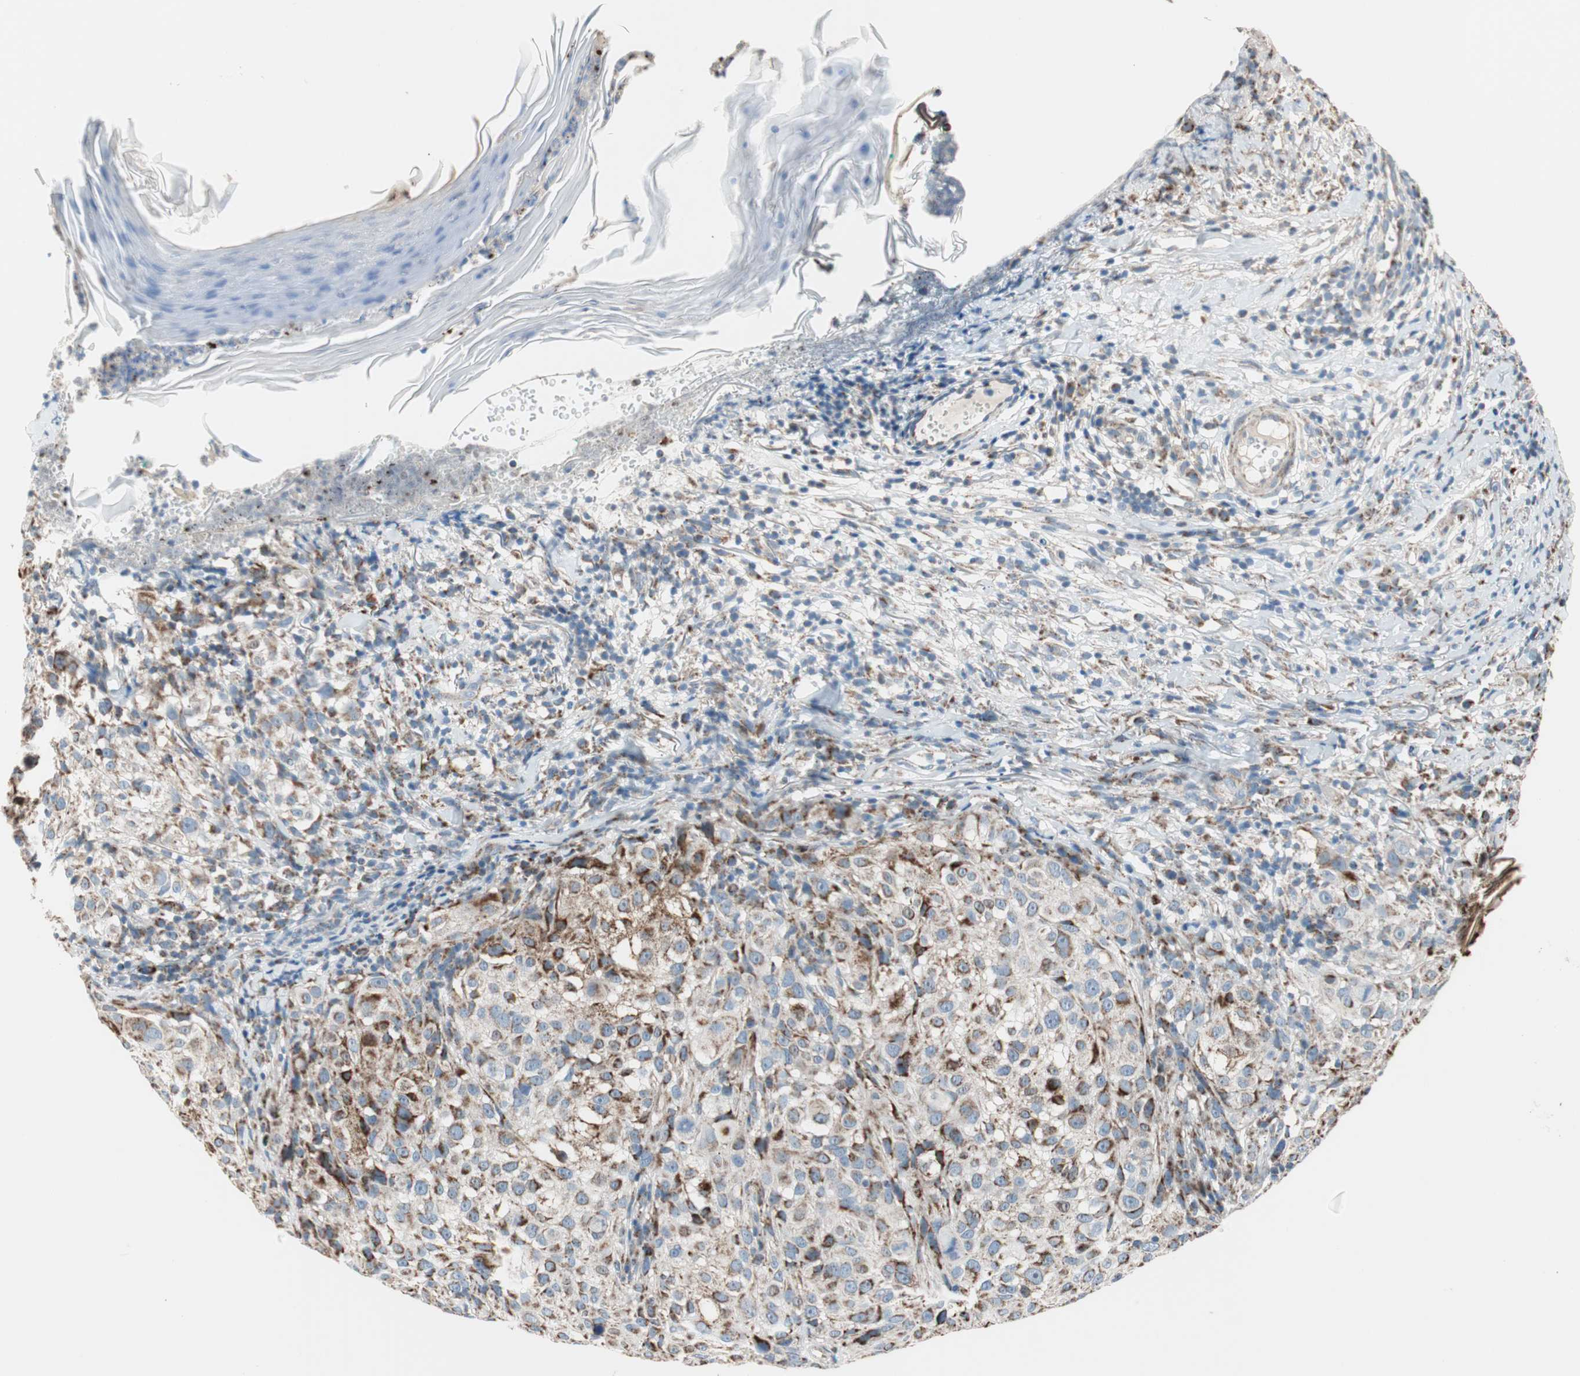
{"staining": {"intensity": "strong", "quantity": "25%-75%", "location": "cytoplasmic/membranous"}, "tissue": "melanoma", "cell_type": "Tumor cells", "image_type": "cancer", "snomed": [{"axis": "morphology", "description": "Necrosis, NOS"}, {"axis": "morphology", "description": "Malignant melanoma, NOS"}, {"axis": "topography", "description": "Skin"}], "caption": "DAB immunohistochemical staining of human malignant melanoma demonstrates strong cytoplasmic/membranous protein staining in about 25%-75% of tumor cells. (Stains: DAB in brown, nuclei in blue, Microscopy: brightfield microscopy at high magnification).", "gene": "PCSK4", "patient": {"sex": "female", "age": 87}}